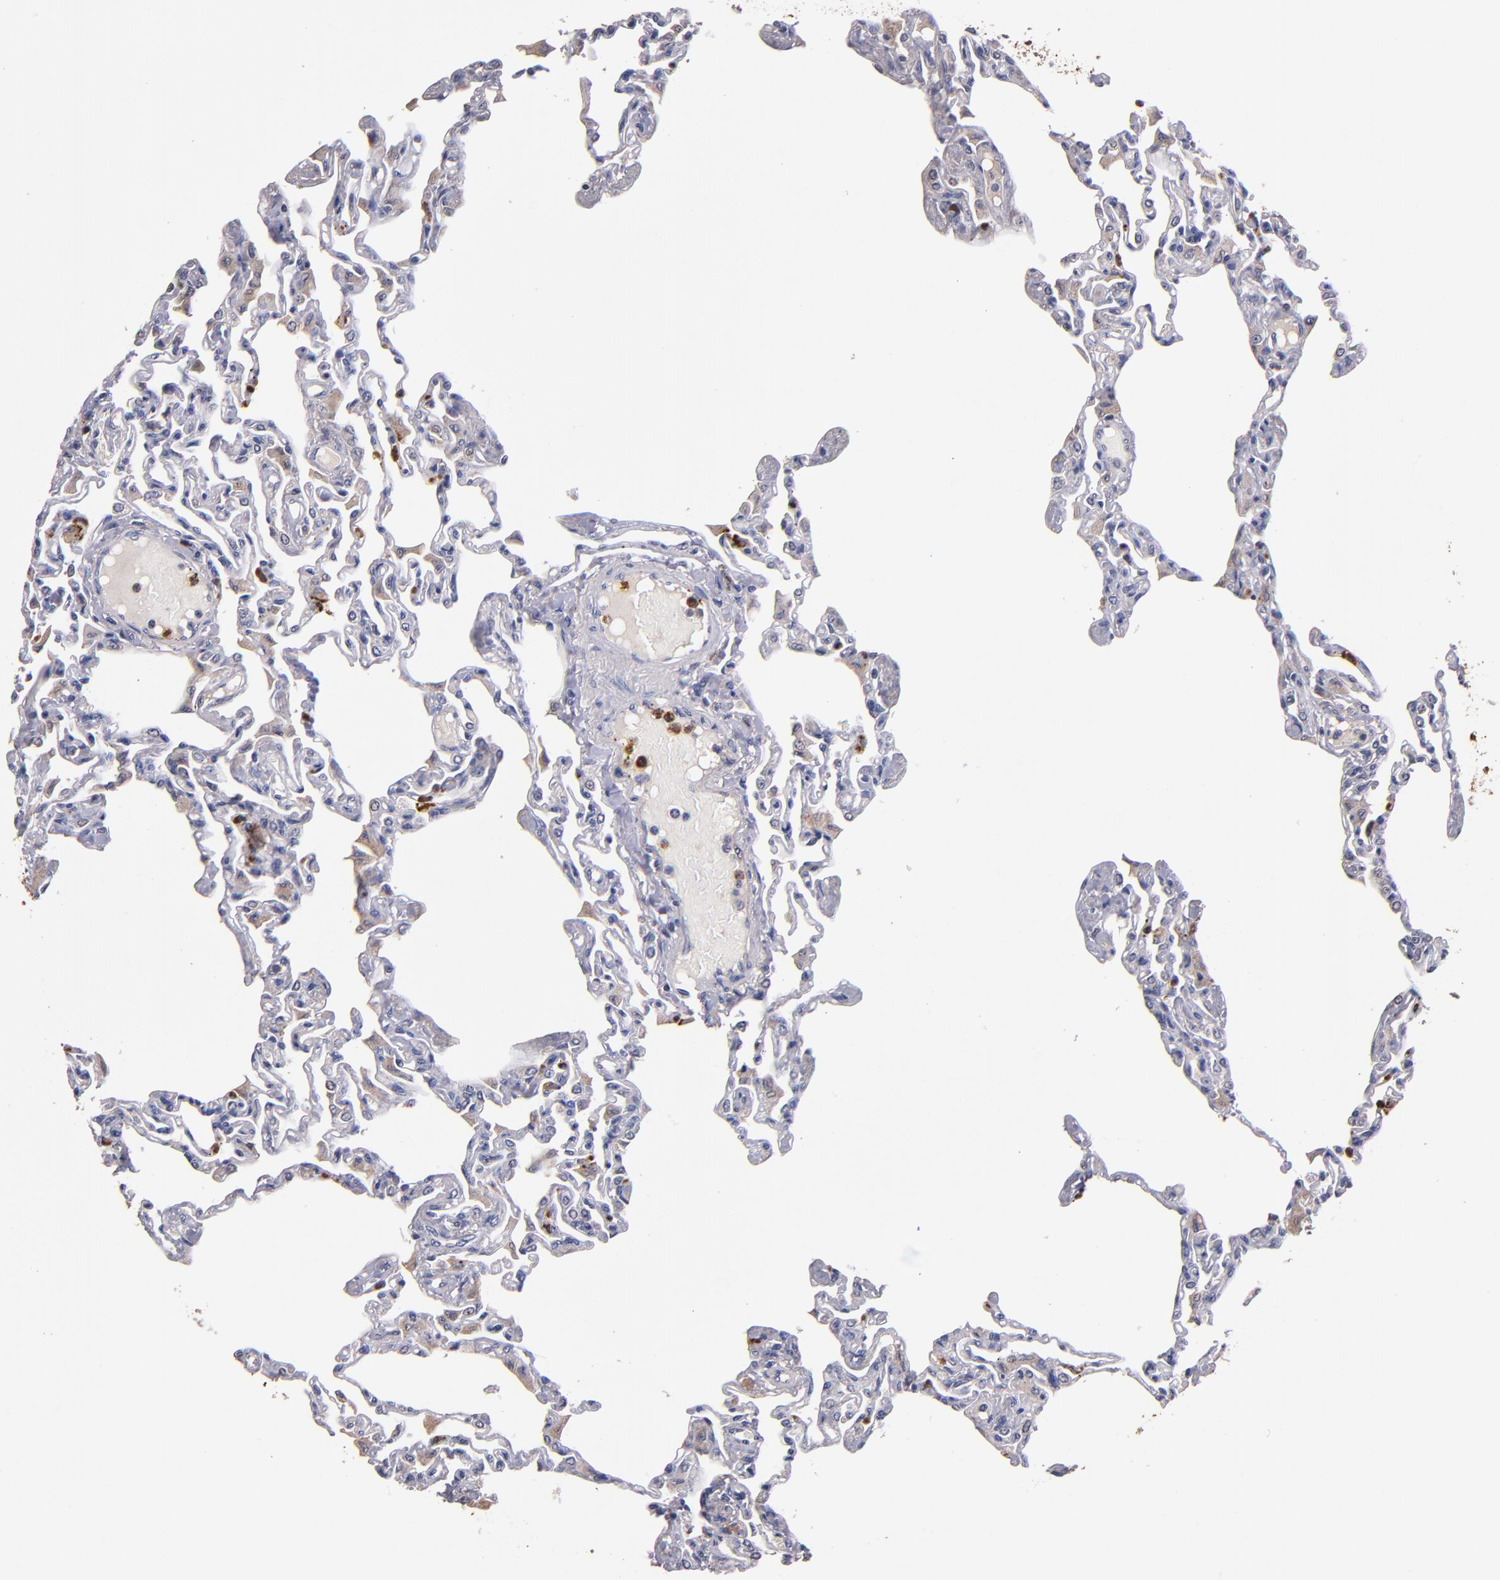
{"staining": {"intensity": "negative", "quantity": "none", "location": "none"}, "tissue": "lung", "cell_type": "Alveolar cells", "image_type": "normal", "snomed": [{"axis": "morphology", "description": "Normal tissue, NOS"}, {"axis": "topography", "description": "Lung"}], "caption": "An IHC image of benign lung is shown. There is no staining in alveolar cells of lung. Brightfield microscopy of IHC stained with DAB (3,3'-diaminobenzidine) (brown) and hematoxylin (blue), captured at high magnification.", "gene": "TTLL12", "patient": {"sex": "female", "age": 49}}